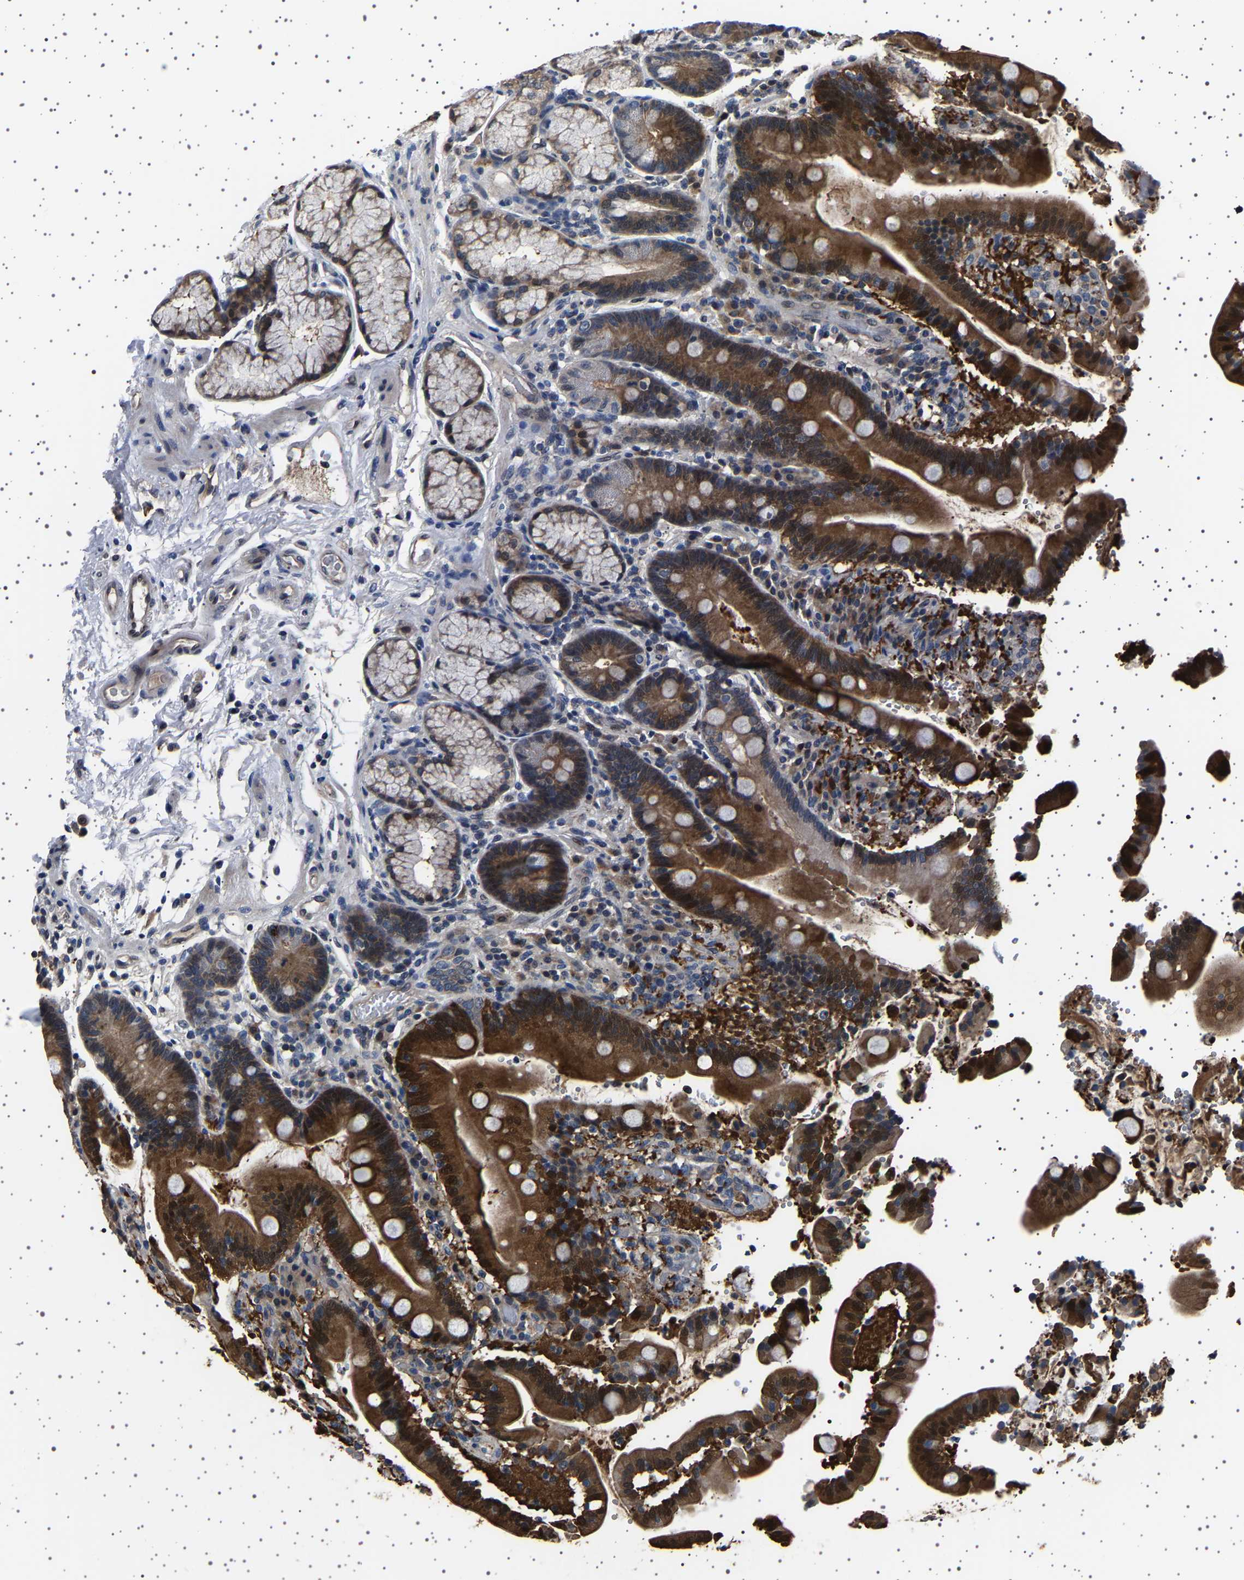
{"staining": {"intensity": "strong", "quantity": ">75%", "location": "cytoplasmic/membranous"}, "tissue": "duodenum", "cell_type": "Glandular cells", "image_type": "normal", "snomed": [{"axis": "morphology", "description": "Normal tissue, NOS"}, {"axis": "topography", "description": "Small intestine, NOS"}], "caption": "High-power microscopy captured an immunohistochemistry micrograph of normal duodenum, revealing strong cytoplasmic/membranous positivity in about >75% of glandular cells.", "gene": "IL10RB", "patient": {"sex": "female", "age": 71}}